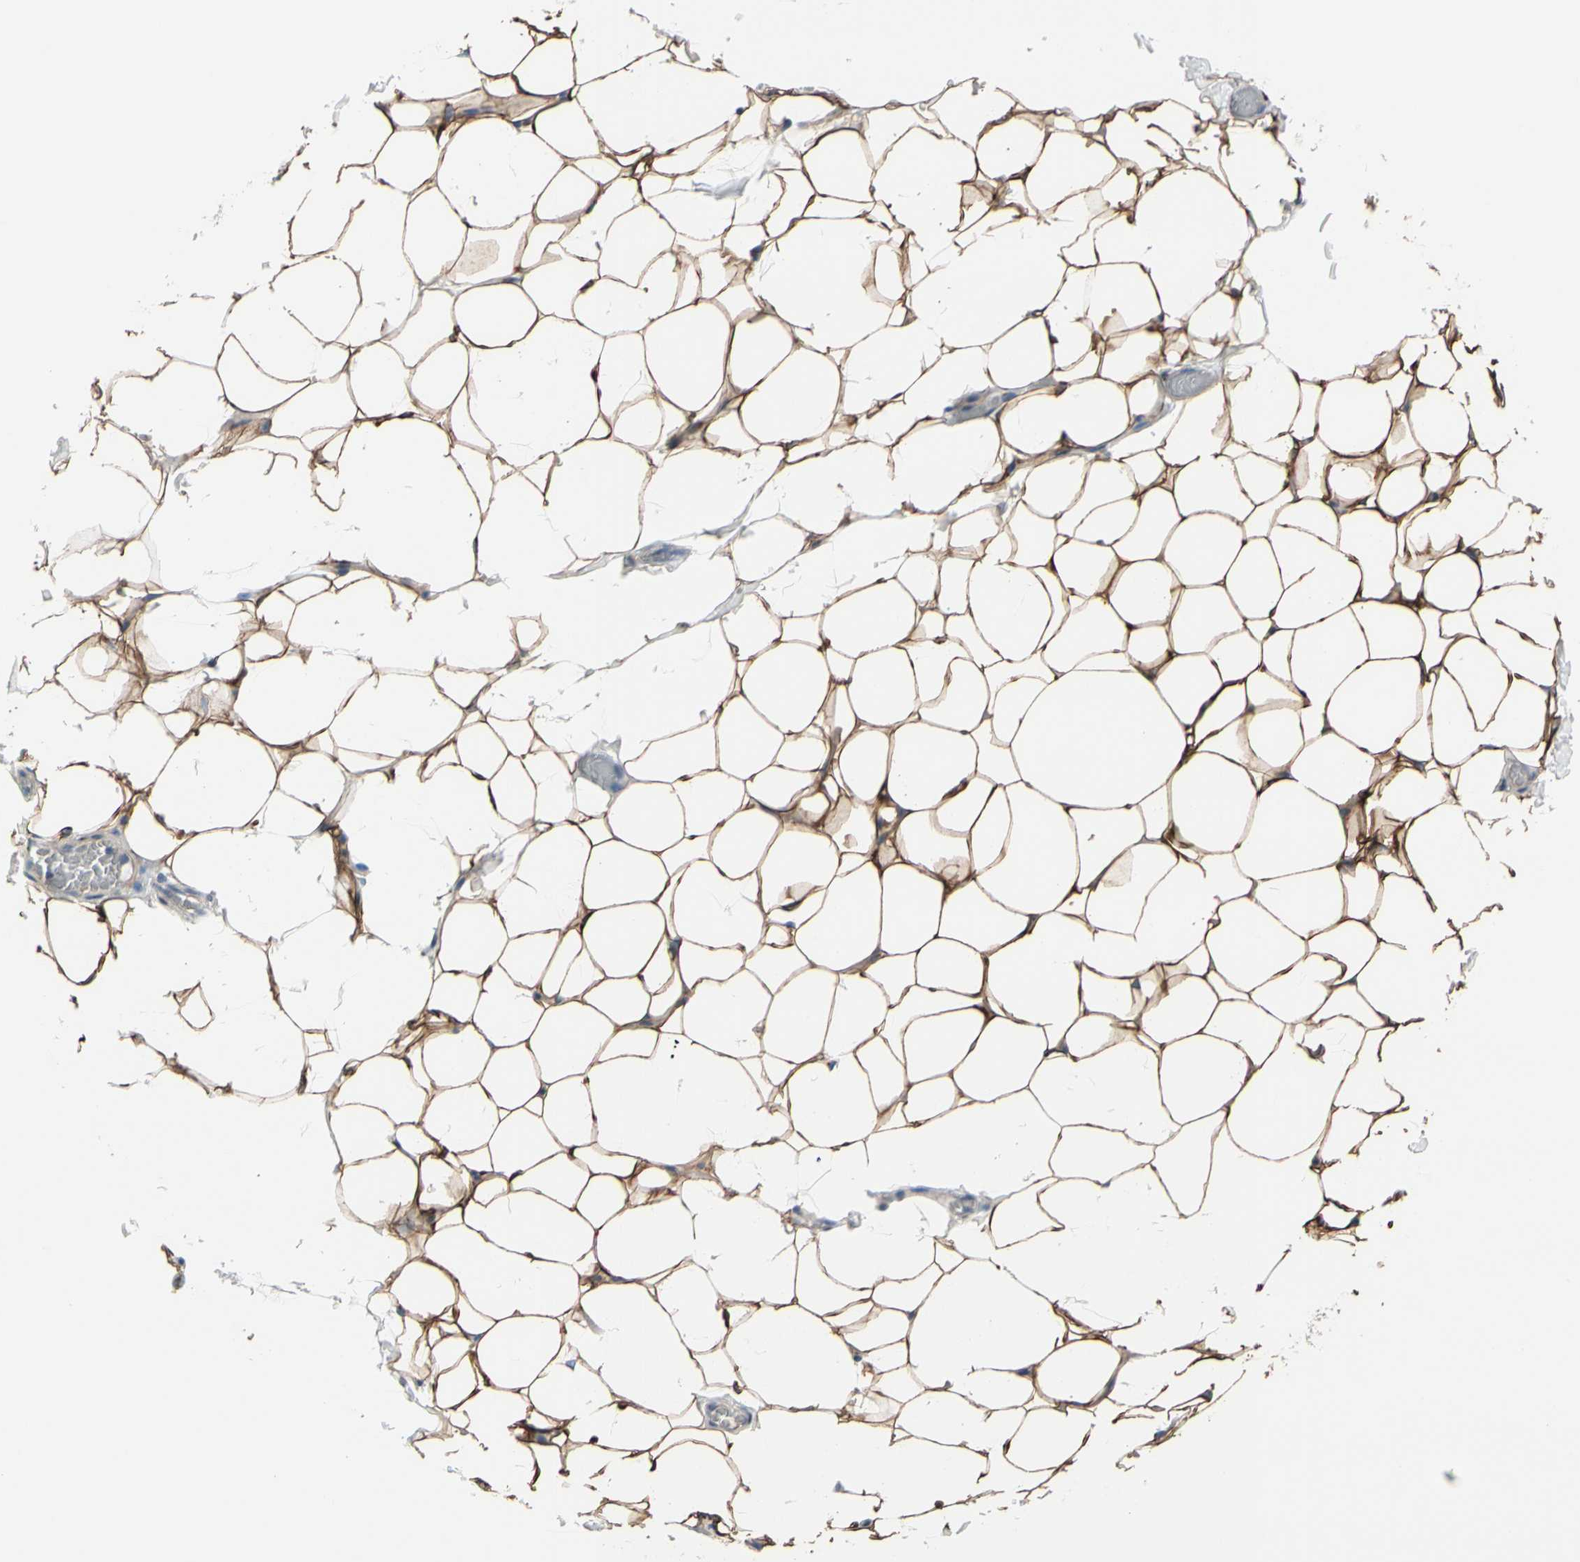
{"staining": {"intensity": "strong", "quantity": ">75%", "location": "cytoplasmic/membranous"}, "tissue": "adipose tissue", "cell_type": "Adipocytes", "image_type": "normal", "snomed": [{"axis": "morphology", "description": "Normal tissue, NOS"}, {"axis": "topography", "description": "Soft tissue"}], "caption": "Strong cytoplasmic/membranous expression is present in approximately >75% of adipocytes in benign adipose tissue.", "gene": "PRKAR2B", "patient": {"sex": "male", "age": 26}}